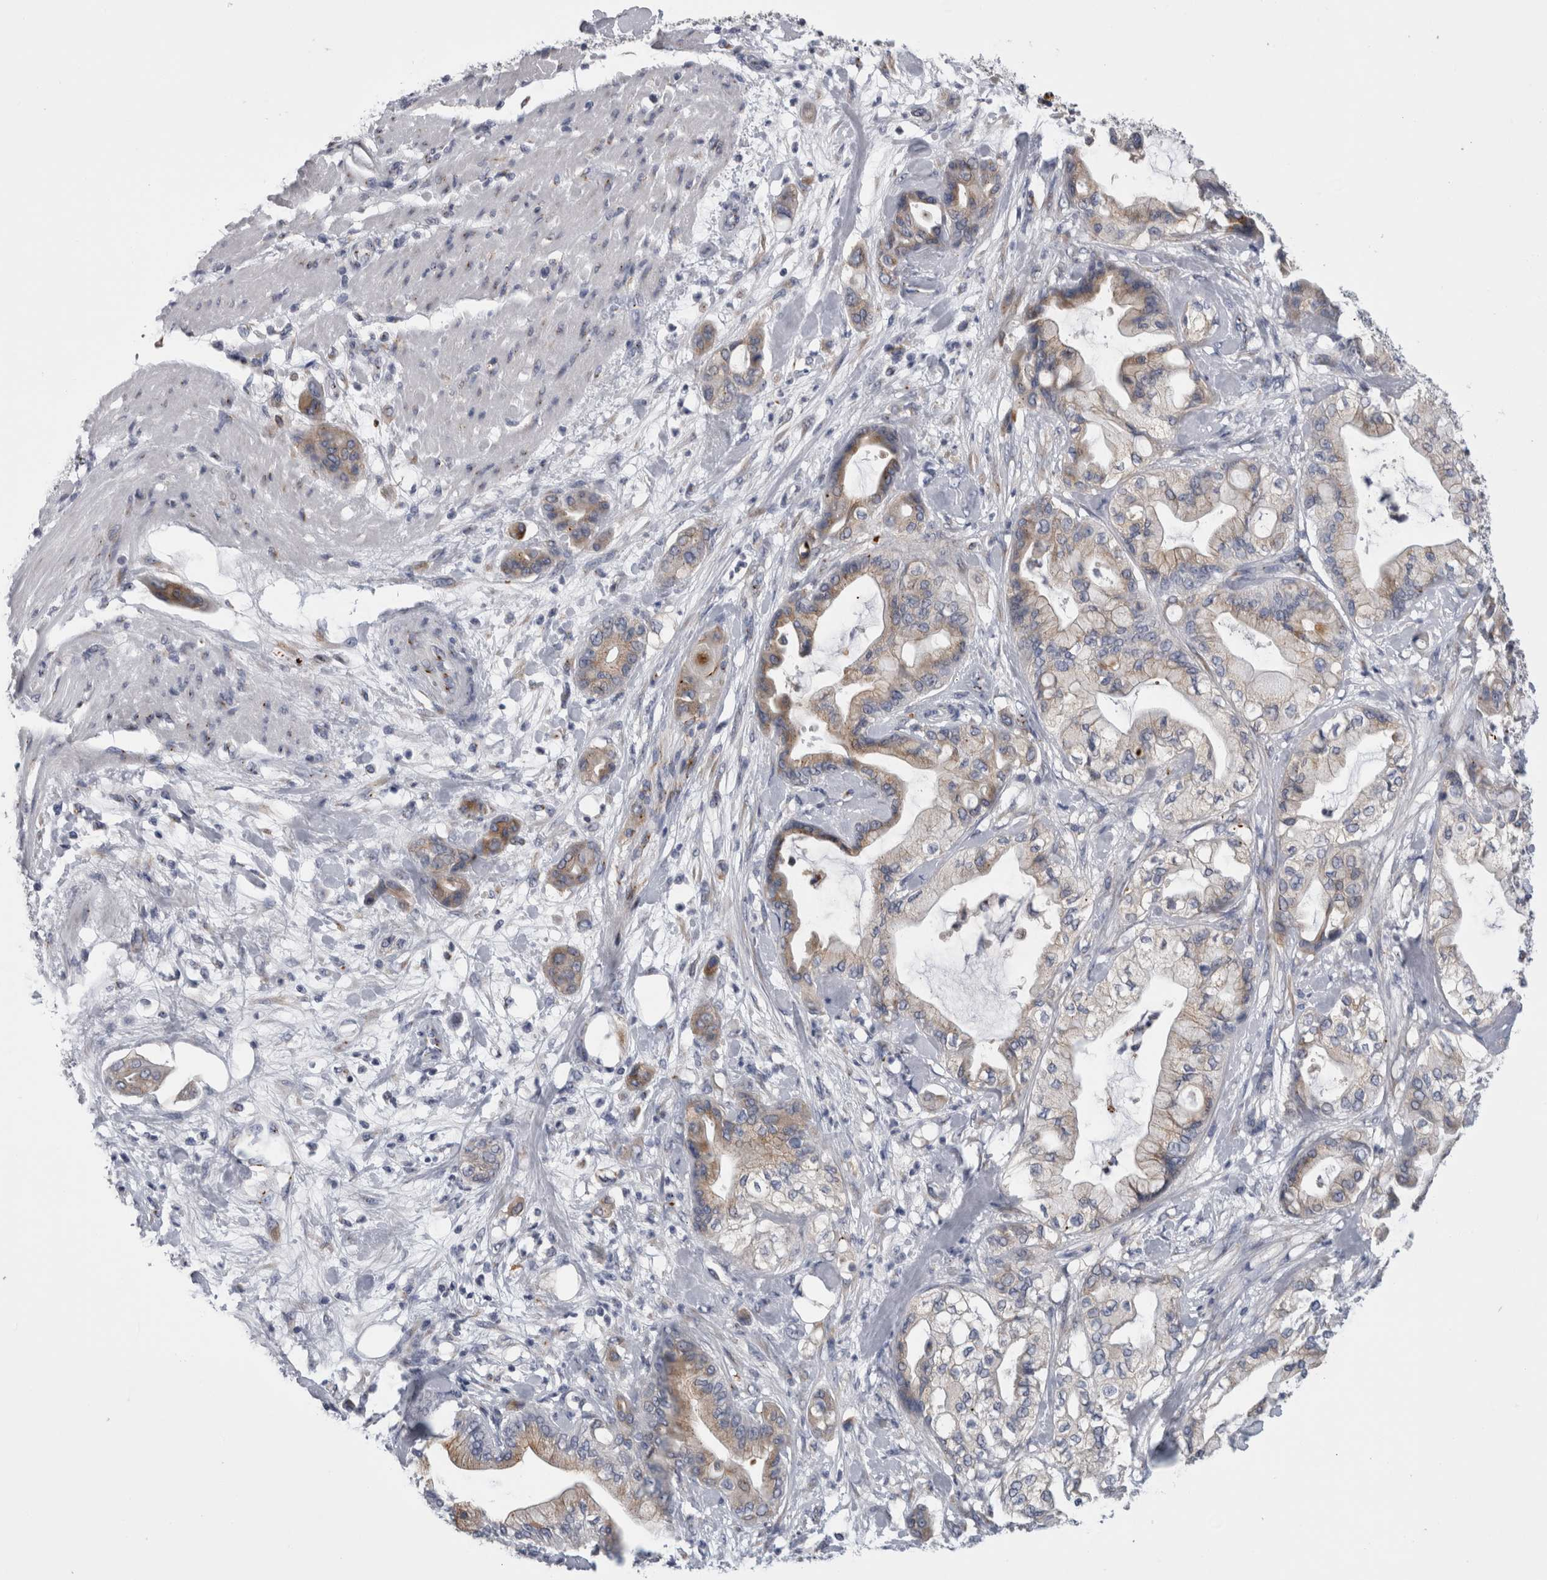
{"staining": {"intensity": "weak", "quantity": ">75%", "location": "cytoplasmic/membranous"}, "tissue": "pancreatic cancer", "cell_type": "Tumor cells", "image_type": "cancer", "snomed": [{"axis": "morphology", "description": "Adenocarcinoma, NOS"}, {"axis": "morphology", "description": "Adenocarcinoma, metastatic, NOS"}, {"axis": "topography", "description": "Lymph node"}, {"axis": "topography", "description": "Pancreas"}, {"axis": "topography", "description": "Duodenum"}], "caption": "This micrograph shows IHC staining of human metastatic adenocarcinoma (pancreatic), with low weak cytoplasmic/membranous staining in about >75% of tumor cells.", "gene": "AKAP9", "patient": {"sex": "female", "age": 64}}